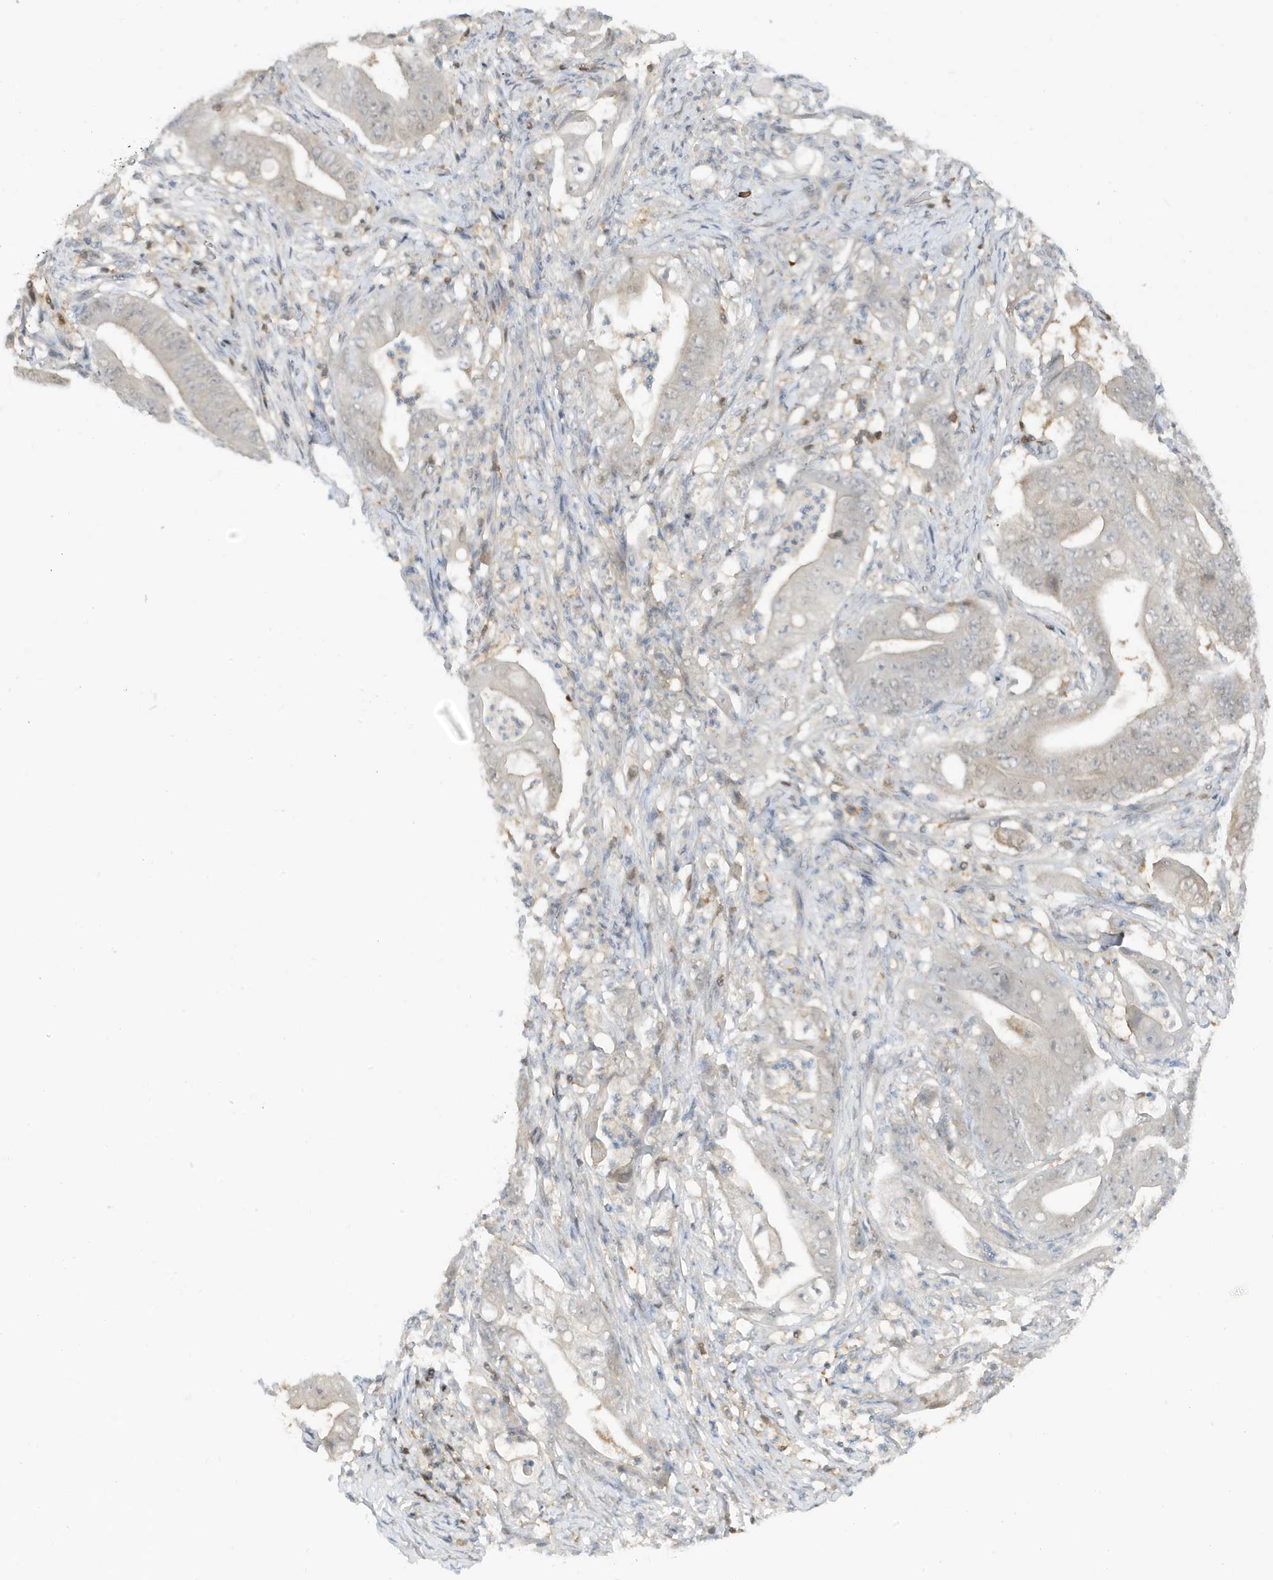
{"staining": {"intensity": "negative", "quantity": "none", "location": "none"}, "tissue": "stomach cancer", "cell_type": "Tumor cells", "image_type": "cancer", "snomed": [{"axis": "morphology", "description": "Adenocarcinoma, NOS"}, {"axis": "topography", "description": "Stomach"}], "caption": "High power microscopy histopathology image of an IHC micrograph of adenocarcinoma (stomach), revealing no significant staining in tumor cells.", "gene": "OGA", "patient": {"sex": "female", "age": 73}}